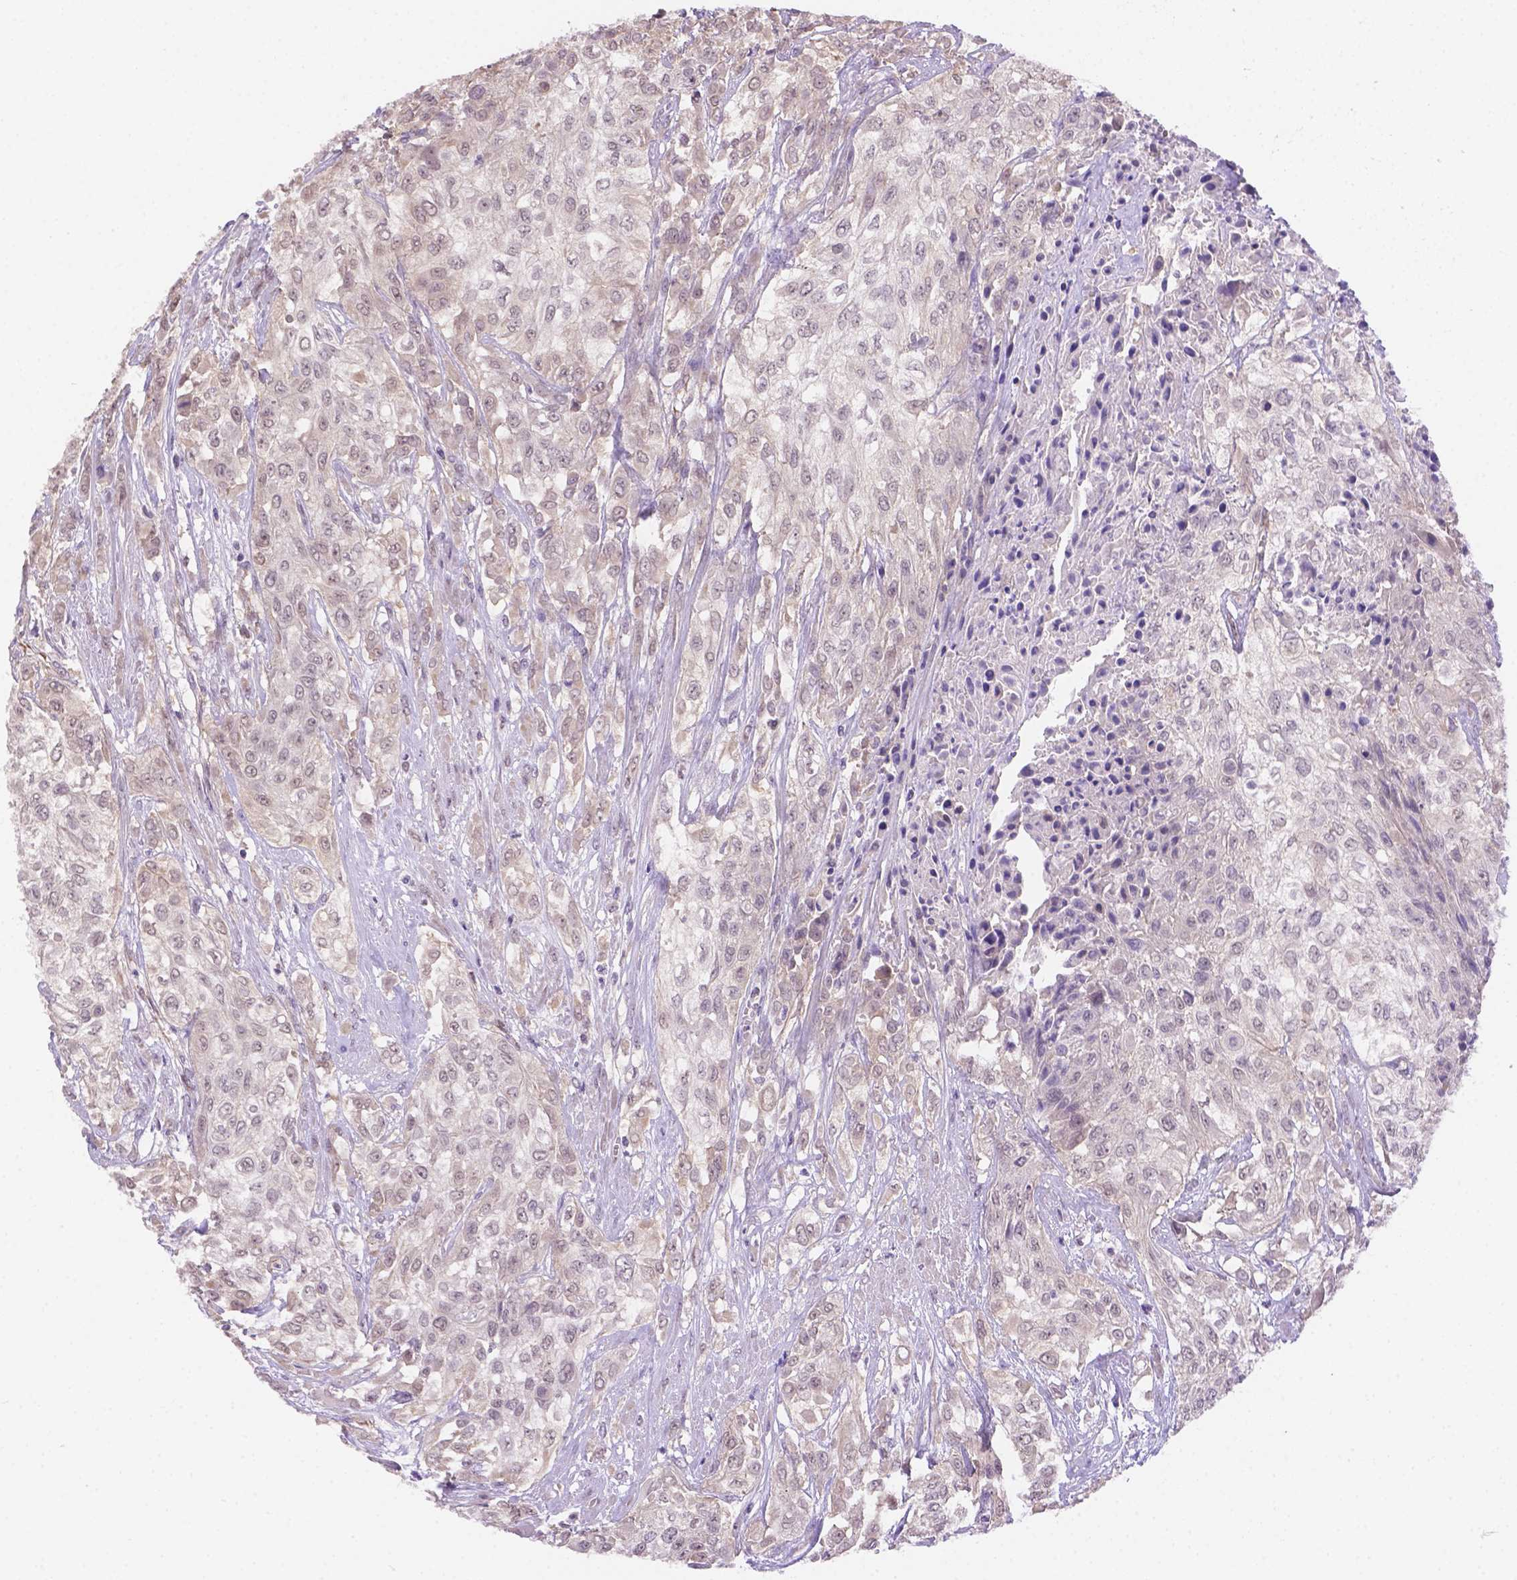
{"staining": {"intensity": "negative", "quantity": "none", "location": "none"}, "tissue": "urothelial cancer", "cell_type": "Tumor cells", "image_type": "cancer", "snomed": [{"axis": "morphology", "description": "Urothelial carcinoma, High grade"}, {"axis": "topography", "description": "Urinary bladder"}], "caption": "DAB (3,3'-diaminobenzidine) immunohistochemical staining of human urothelial cancer shows no significant positivity in tumor cells. (DAB (3,3'-diaminobenzidine) immunohistochemistry visualized using brightfield microscopy, high magnification).", "gene": "NXPE2", "patient": {"sex": "male", "age": 57}}